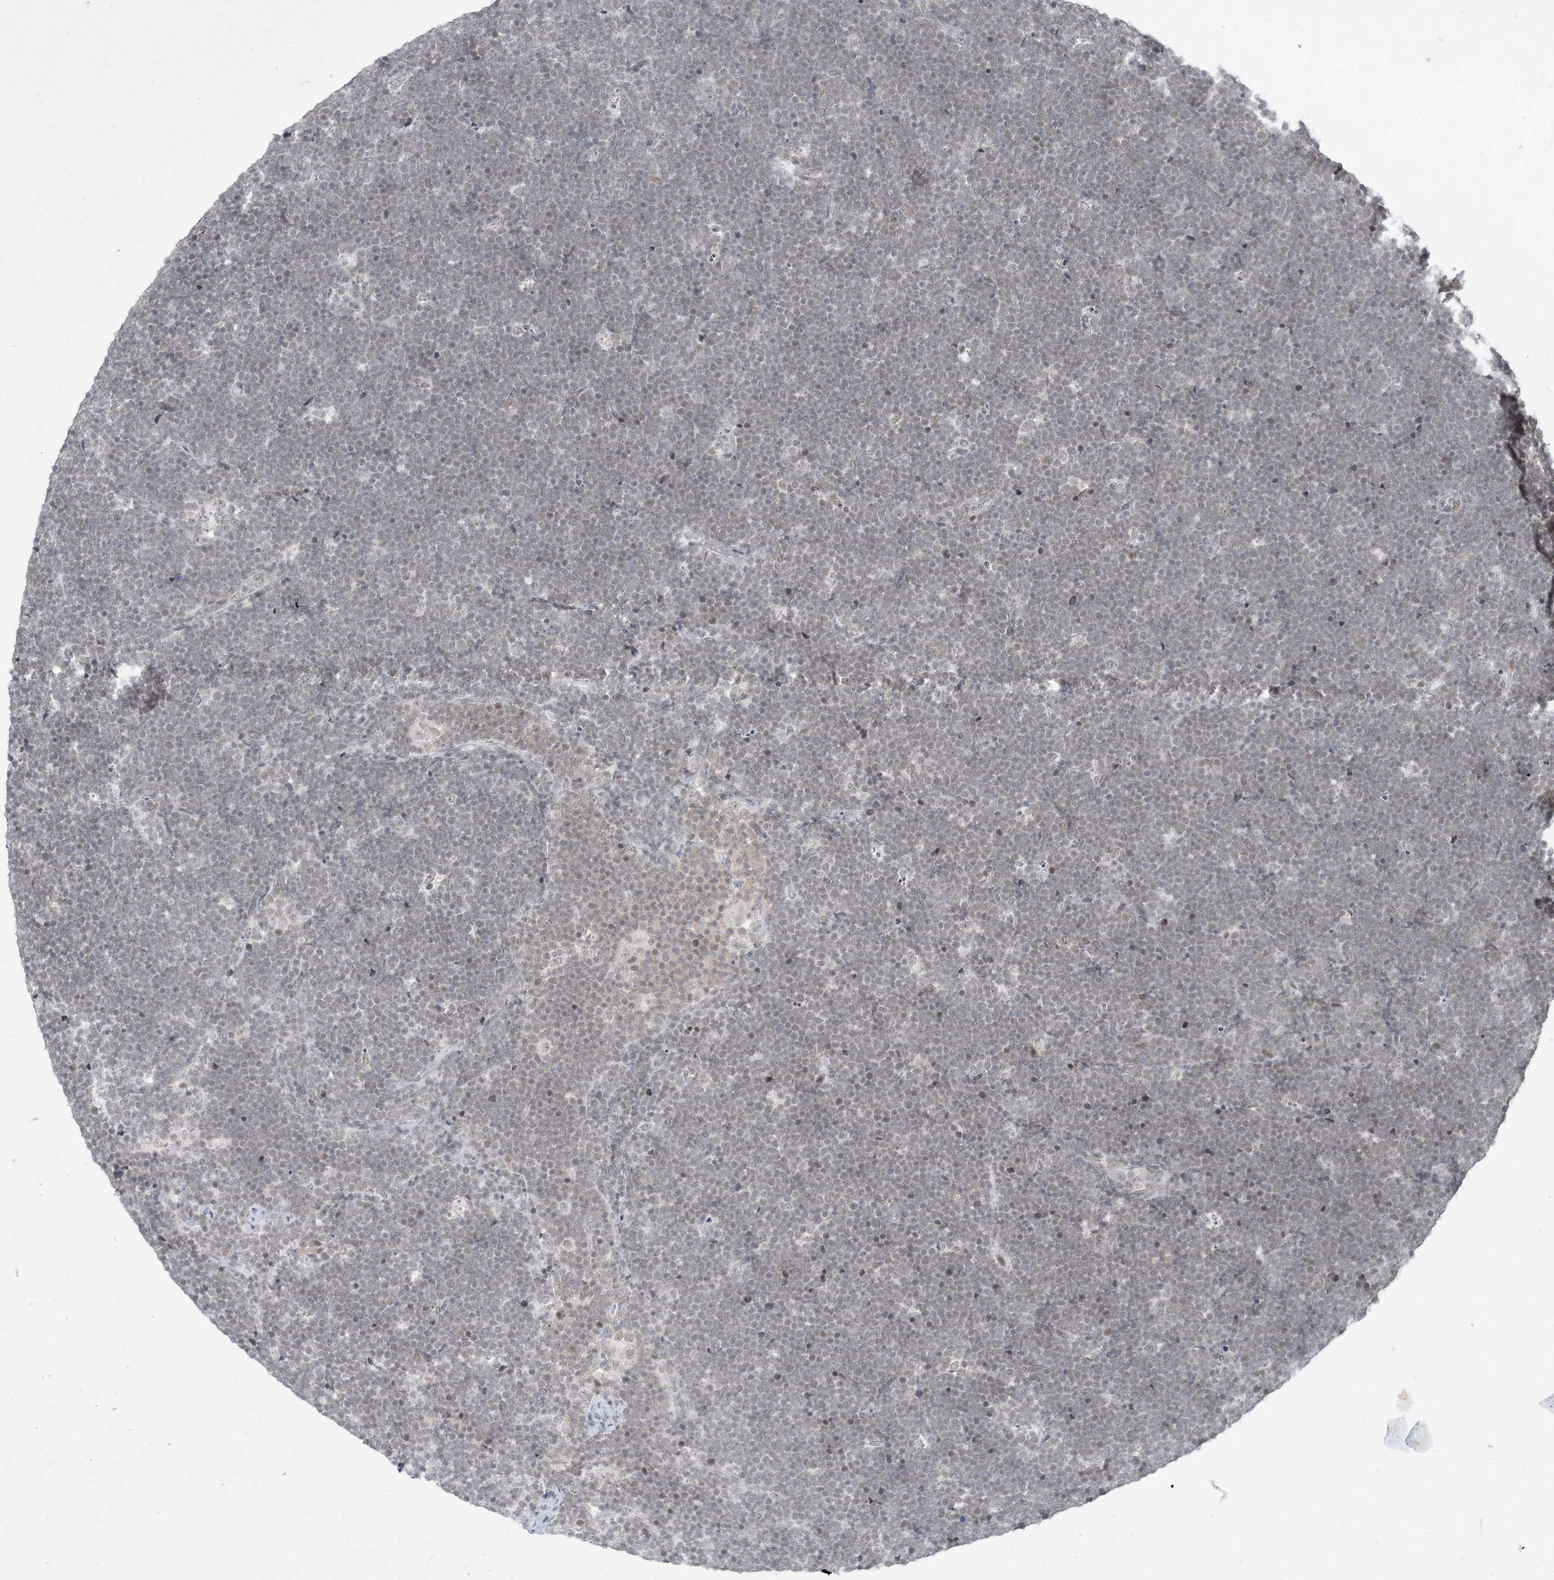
{"staining": {"intensity": "weak", "quantity": ">75%", "location": "nuclear"}, "tissue": "lymphoma", "cell_type": "Tumor cells", "image_type": "cancer", "snomed": [{"axis": "morphology", "description": "Malignant lymphoma, non-Hodgkin's type, High grade"}, {"axis": "topography", "description": "Lymph node"}], "caption": "IHC (DAB) staining of human high-grade malignant lymphoma, non-Hodgkin's type reveals weak nuclear protein positivity in about >75% of tumor cells. The staining was performed using DAB (3,3'-diaminobenzidine), with brown indicating positive protein expression. Nuclei are stained blue with hematoxylin.", "gene": "ZNF674", "patient": {"sex": "male", "age": 13}}